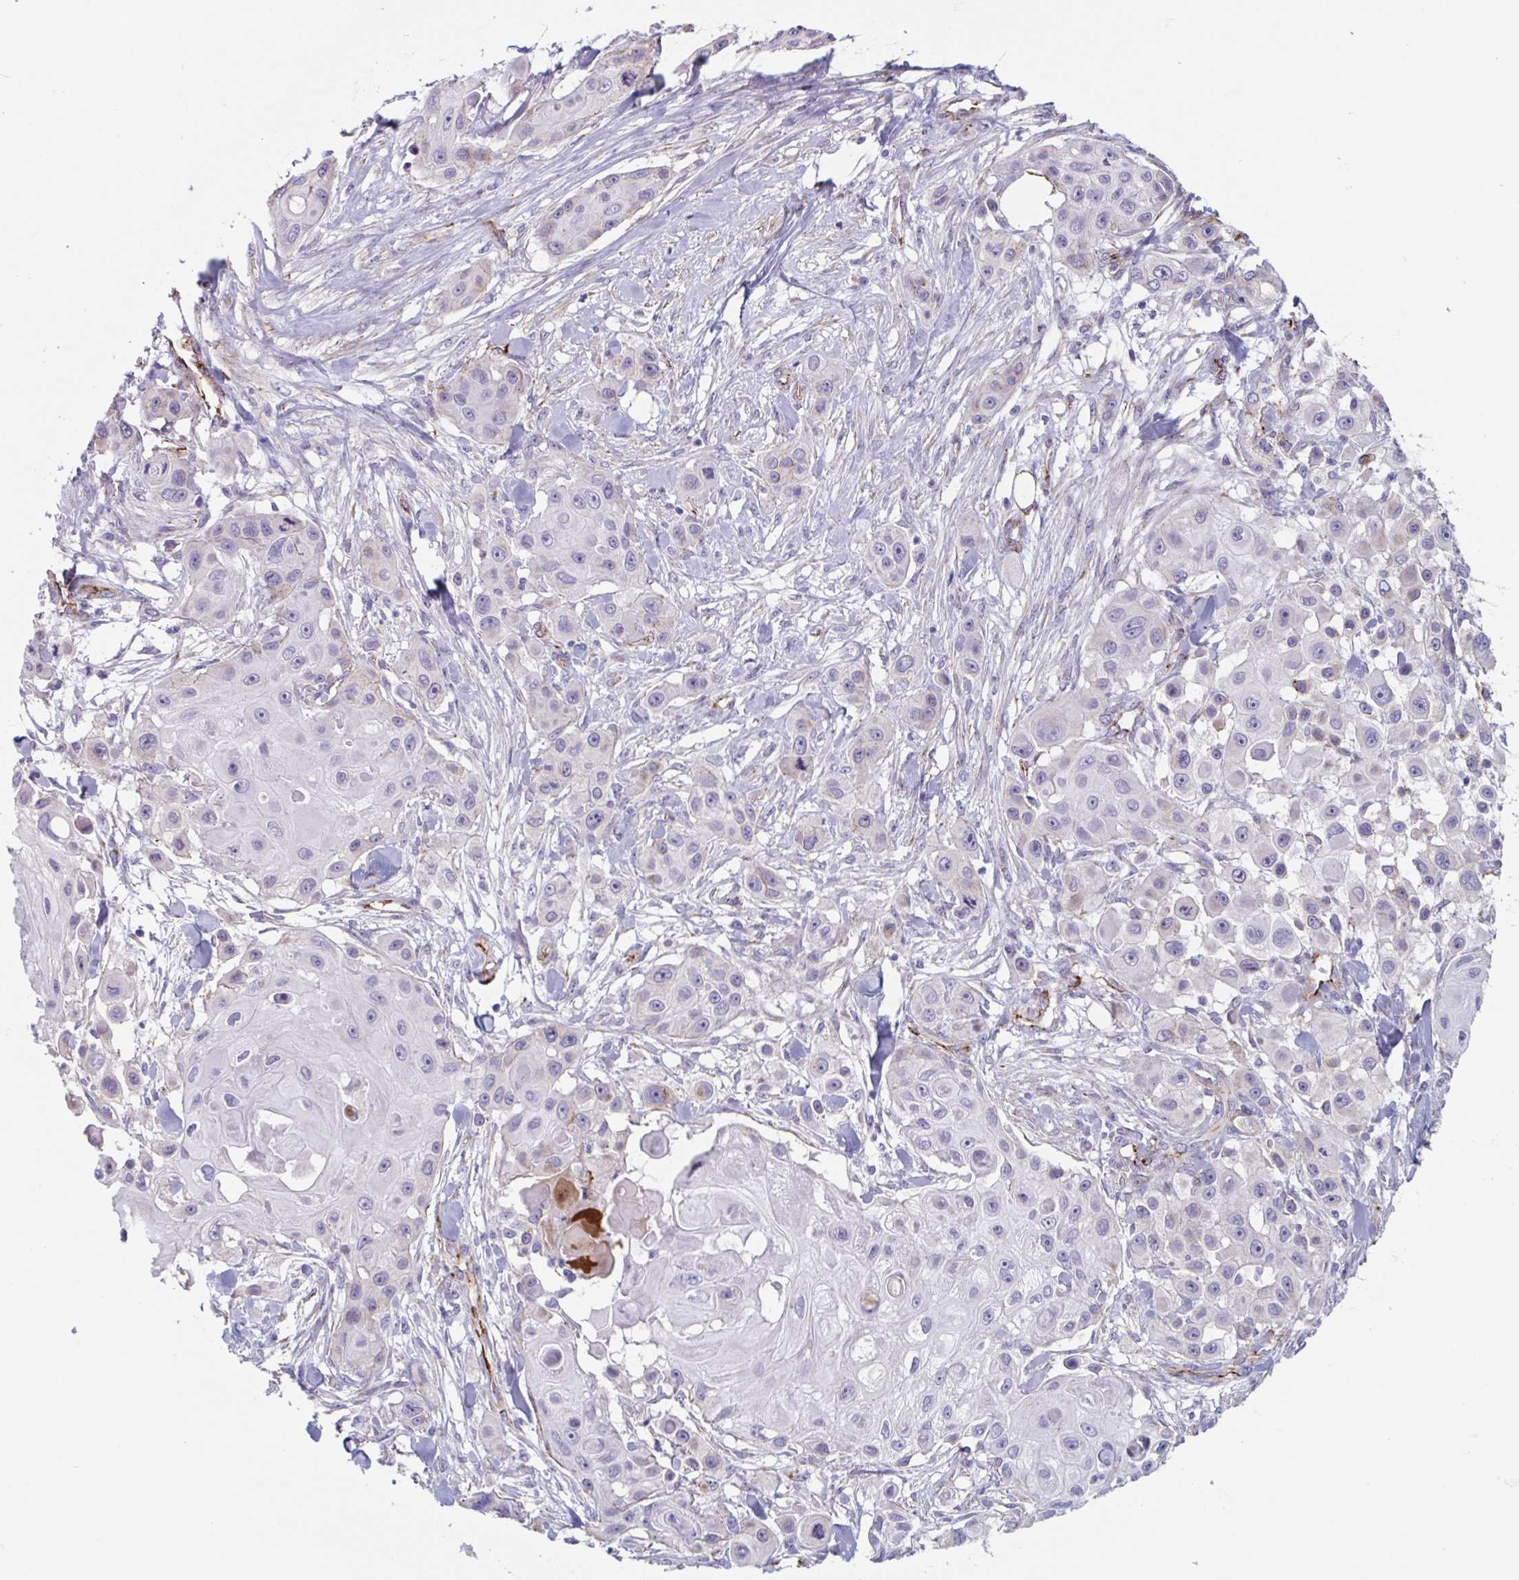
{"staining": {"intensity": "negative", "quantity": "none", "location": "none"}, "tissue": "skin cancer", "cell_type": "Tumor cells", "image_type": "cancer", "snomed": [{"axis": "morphology", "description": "Squamous cell carcinoma, NOS"}, {"axis": "topography", "description": "Skin"}], "caption": "DAB (3,3'-diaminobenzidine) immunohistochemical staining of human skin cancer shows no significant expression in tumor cells. The staining was performed using DAB to visualize the protein expression in brown, while the nuclei were stained in blue with hematoxylin (Magnification: 20x).", "gene": "CITED4", "patient": {"sex": "male", "age": 63}}